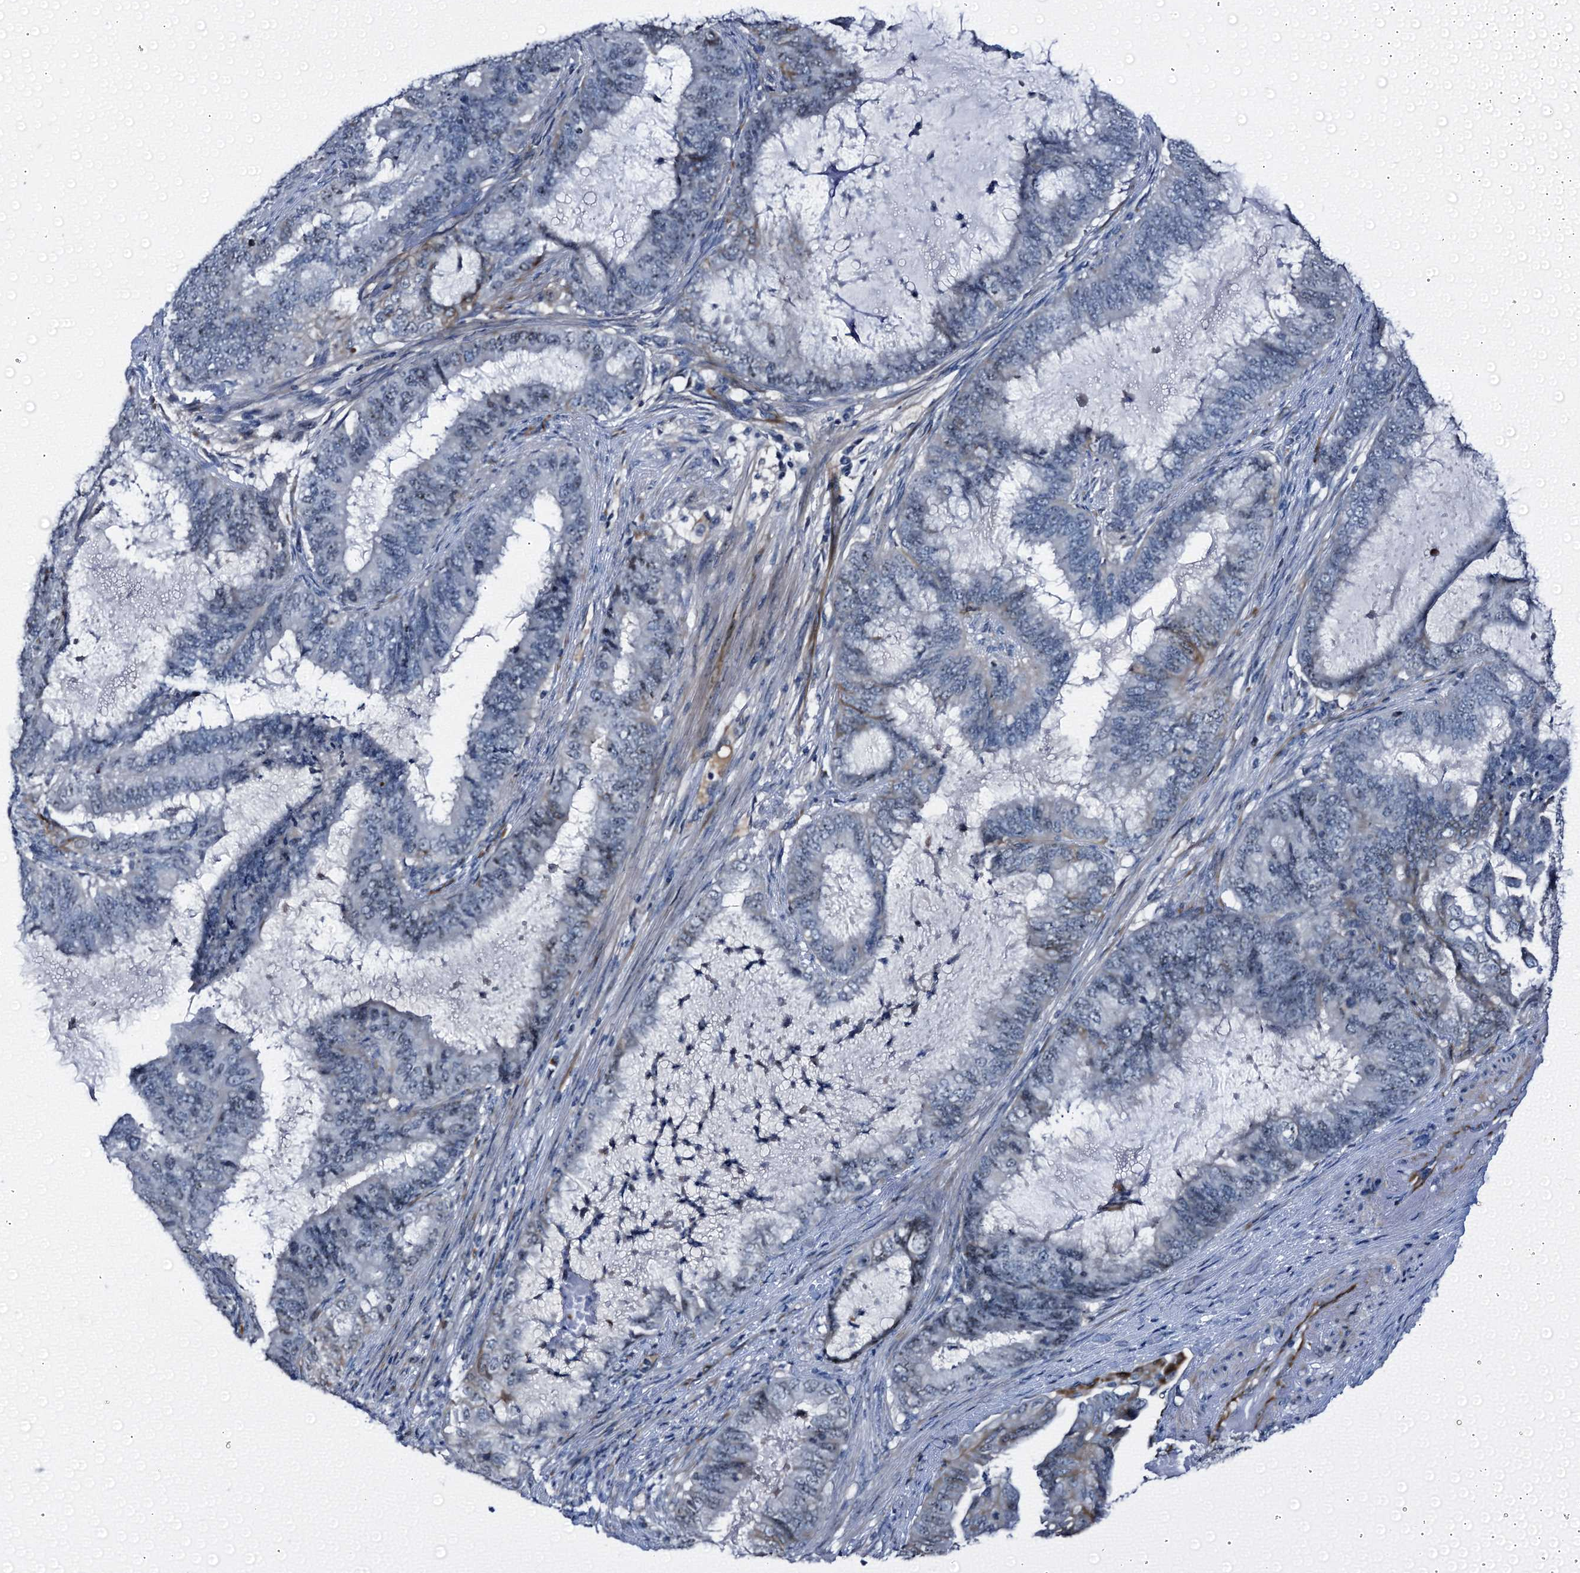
{"staining": {"intensity": "negative", "quantity": "none", "location": "none"}, "tissue": "endometrial cancer", "cell_type": "Tumor cells", "image_type": "cancer", "snomed": [{"axis": "morphology", "description": "Adenocarcinoma, NOS"}, {"axis": "topography", "description": "Endometrium"}], "caption": "Tumor cells show no significant expression in endometrial cancer.", "gene": "EMG1", "patient": {"sex": "female", "age": 51}}